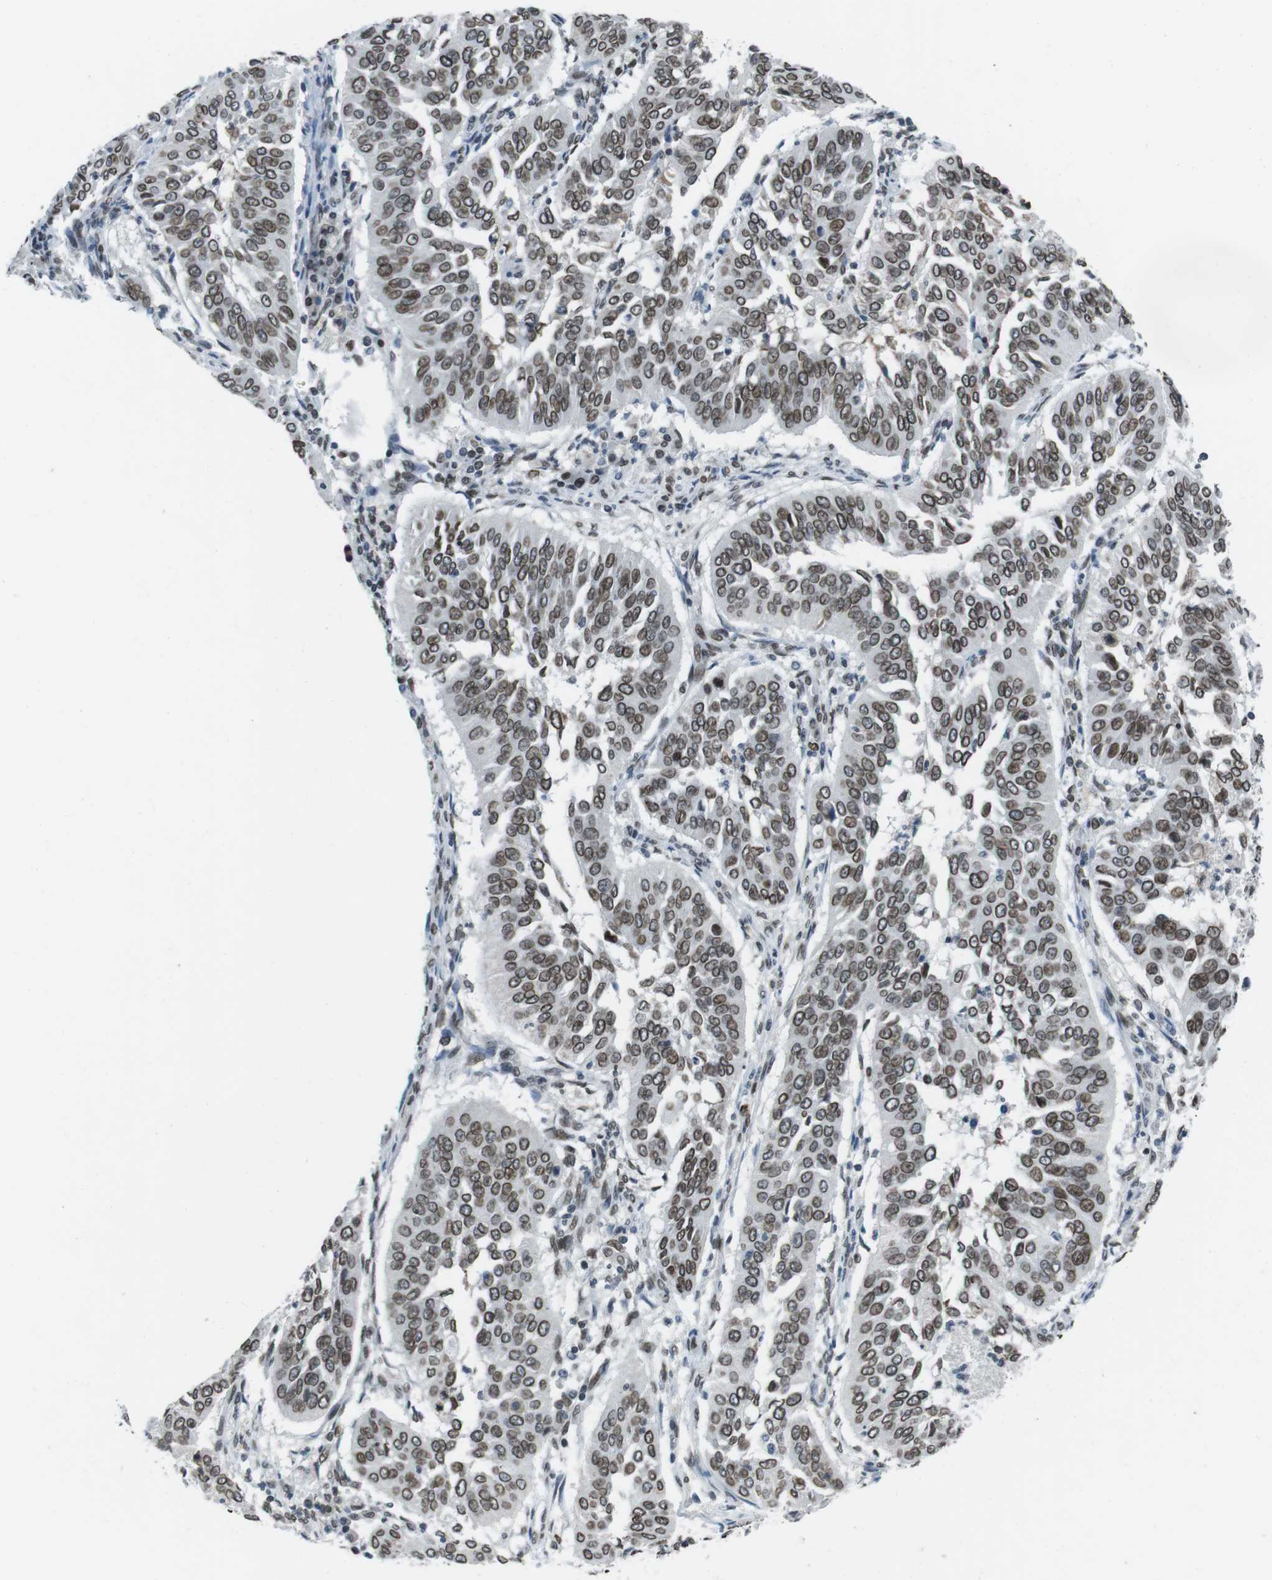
{"staining": {"intensity": "moderate", "quantity": ">75%", "location": "cytoplasmic/membranous,nuclear"}, "tissue": "cervical cancer", "cell_type": "Tumor cells", "image_type": "cancer", "snomed": [{"axis": "morphology", "description": "Normal tissue, NOS"}, {"axis": "morphology", "description": "Squamous cell carcinoma, NOS"}, {"axis": "topography", "description": "Cervix"}], "caption": "High-power microscopy captured an IHC micrograph of cervical squamous cell carcinoma, revealing moderate cytoplasmic/membranous and nuclear expression in about >75% of tumor cells.", "gene": "MAD1L1", "patient": {"sex": "female", "age": 39}}